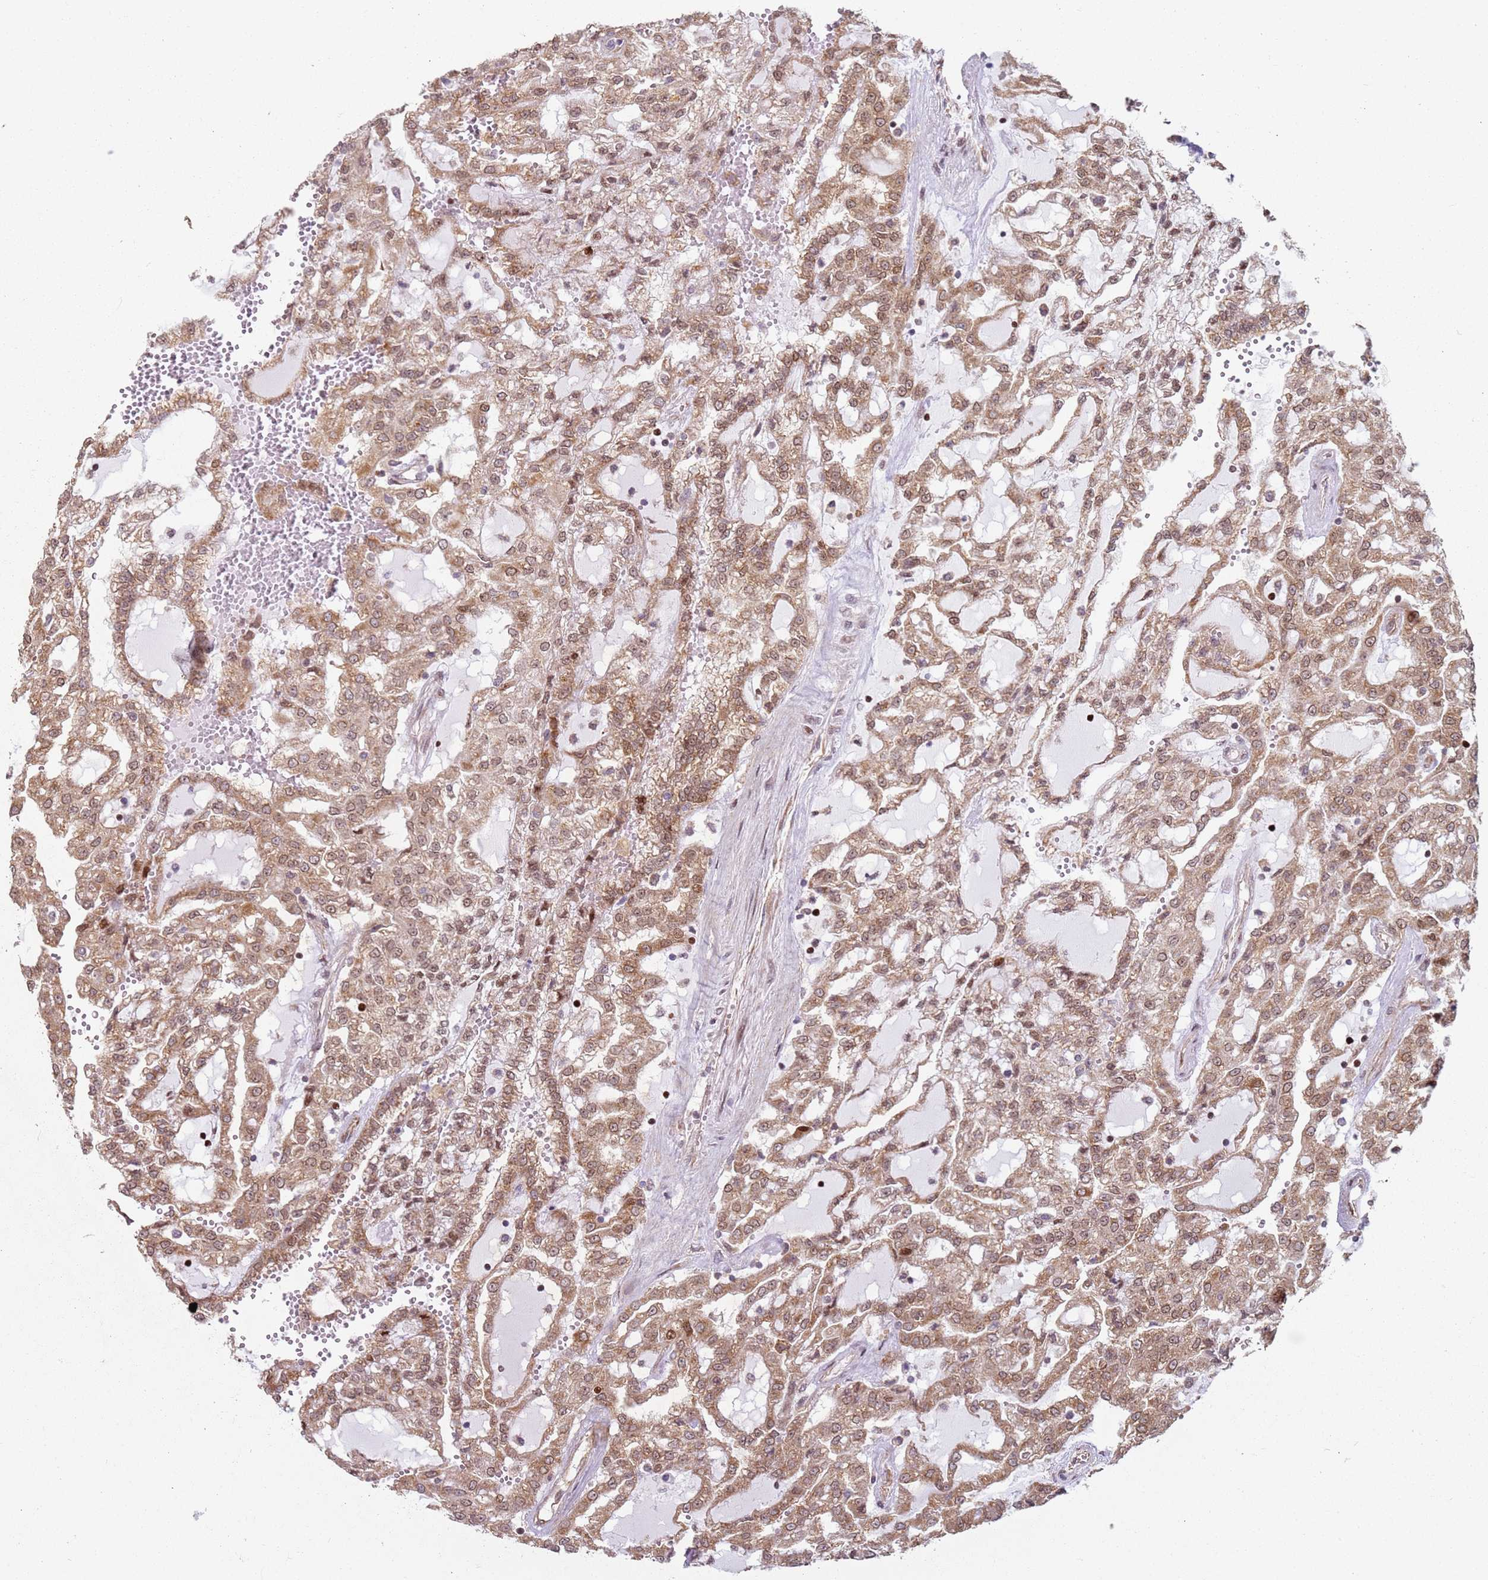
{"staining": {"intensity": "moderate", "quantity": ">75%", "location": "cytoplasmic/membranous,nuclear"}, "tissue": "renal cancer", "cell_type": "Tumor cells", "image_type": "cancer", "snomed": [{"axis": "morphology", "description": "Adenocarcinoma, NOS"}, {"axis": "topography", "description": "Kidney"}], "caption": "Protein expression analysis of human renal adenocarcinoma reveals moderate cytoplasmic/membranous and nuclear positivity in about >75% of tumor cells. The staining was performed using DAB to visualize the protein expression in brown, while the nuclei were stained in blue with hematoxylin (Magnification: 20x).", "gene": "HNRNPLL", "patient": {"sex": "male", "age": 63}}